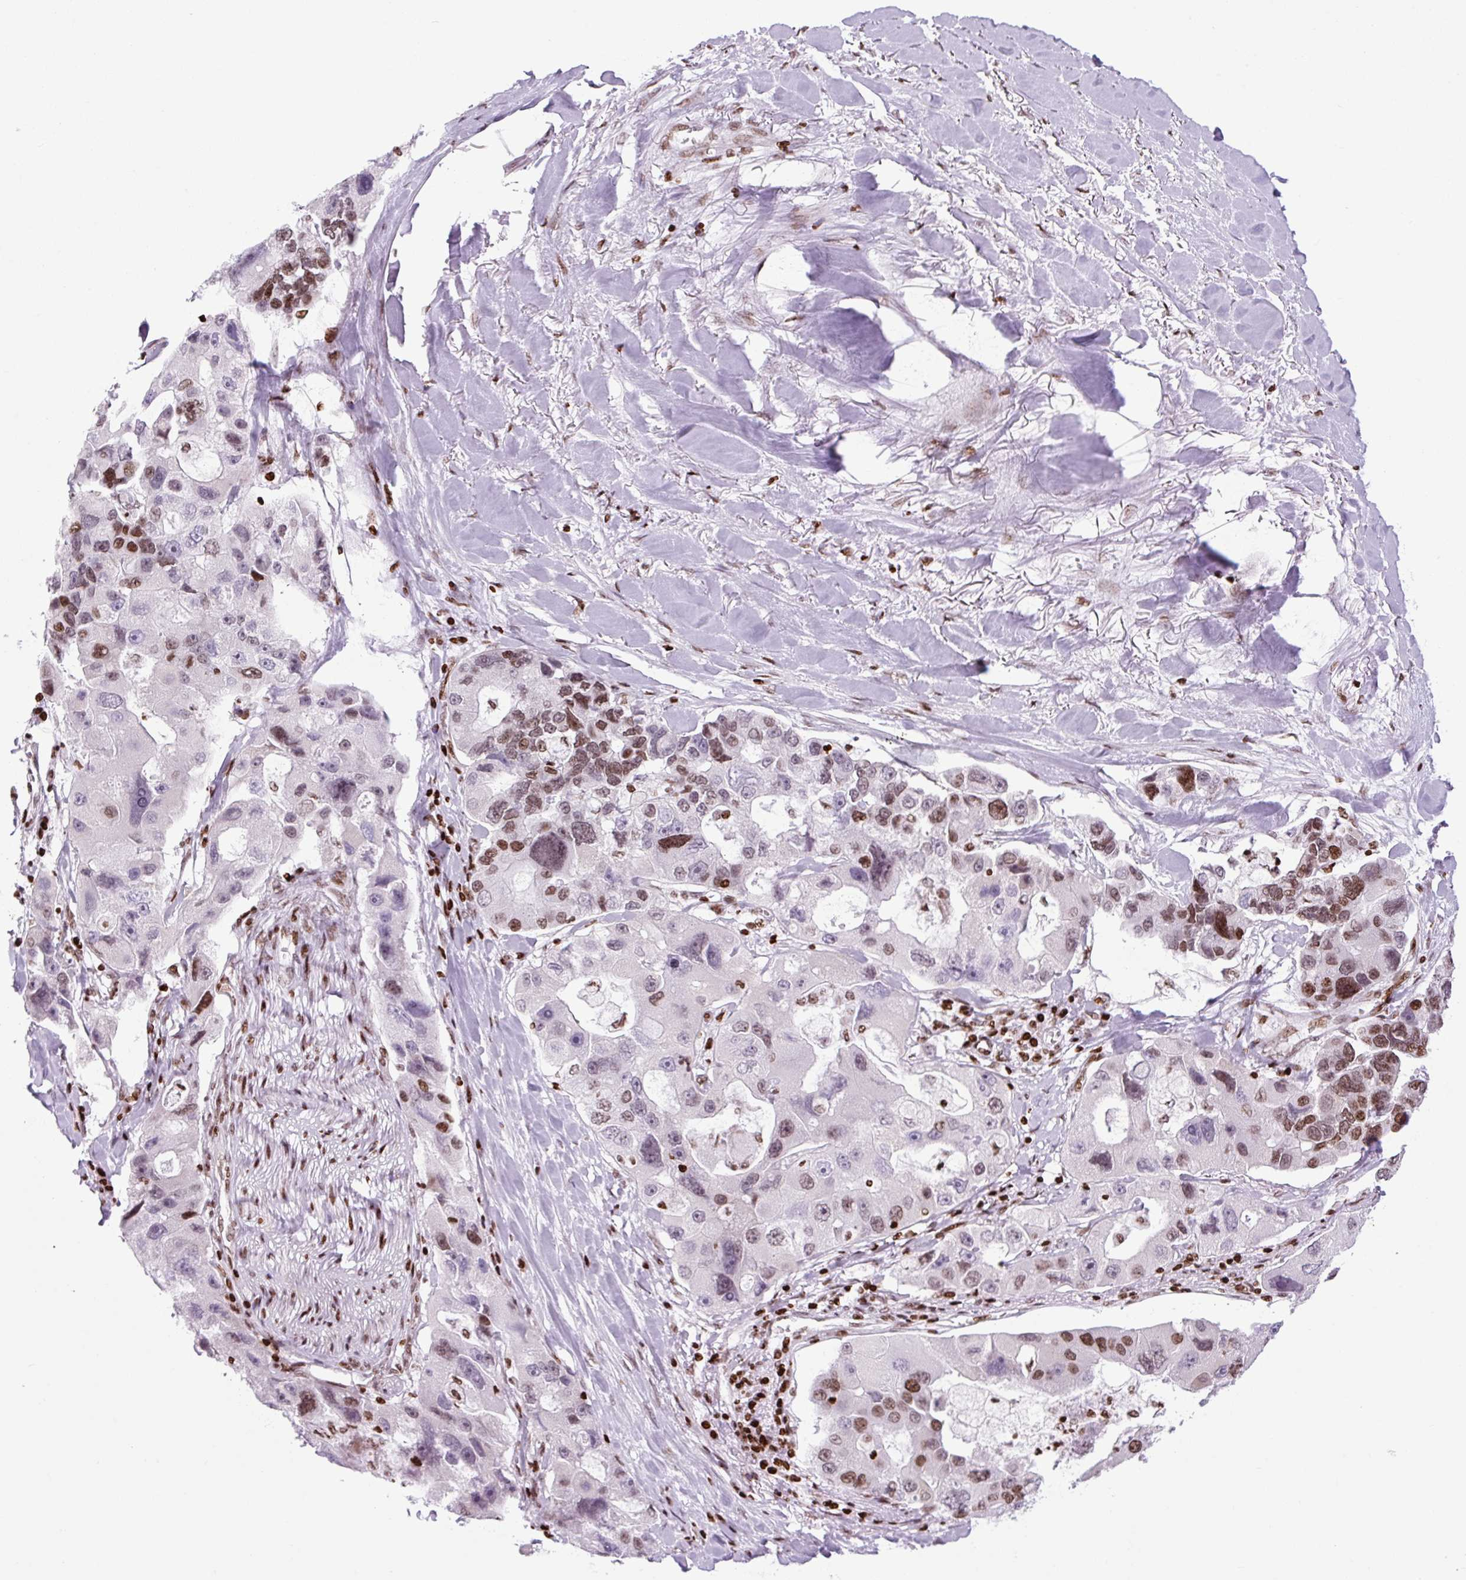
{"staining": {"intensity": "moderate", "quantity": "<25%", "location": "nuclear"}, "tissue": "lung cancer", "cell_type": "Tumor cells", "image_type": "cancer", "snomed": [{"axis": "morphology", "description": "Adenocarcinoma, NOS"}, {"axis": "topography", "description": "Lung"}], "caption": "Immunohistochemical staining of human adenocarcinoma (lung) exhibits low levels of moderate nuclear positivity in approximately <25% of tumor cells. (DAB (3,3'-diaminobenzidine) IHC, brown staining for protein, blue staining for nuclei).", "gene": "H1-3", "patient": {"sex": "female", "age": 54}}